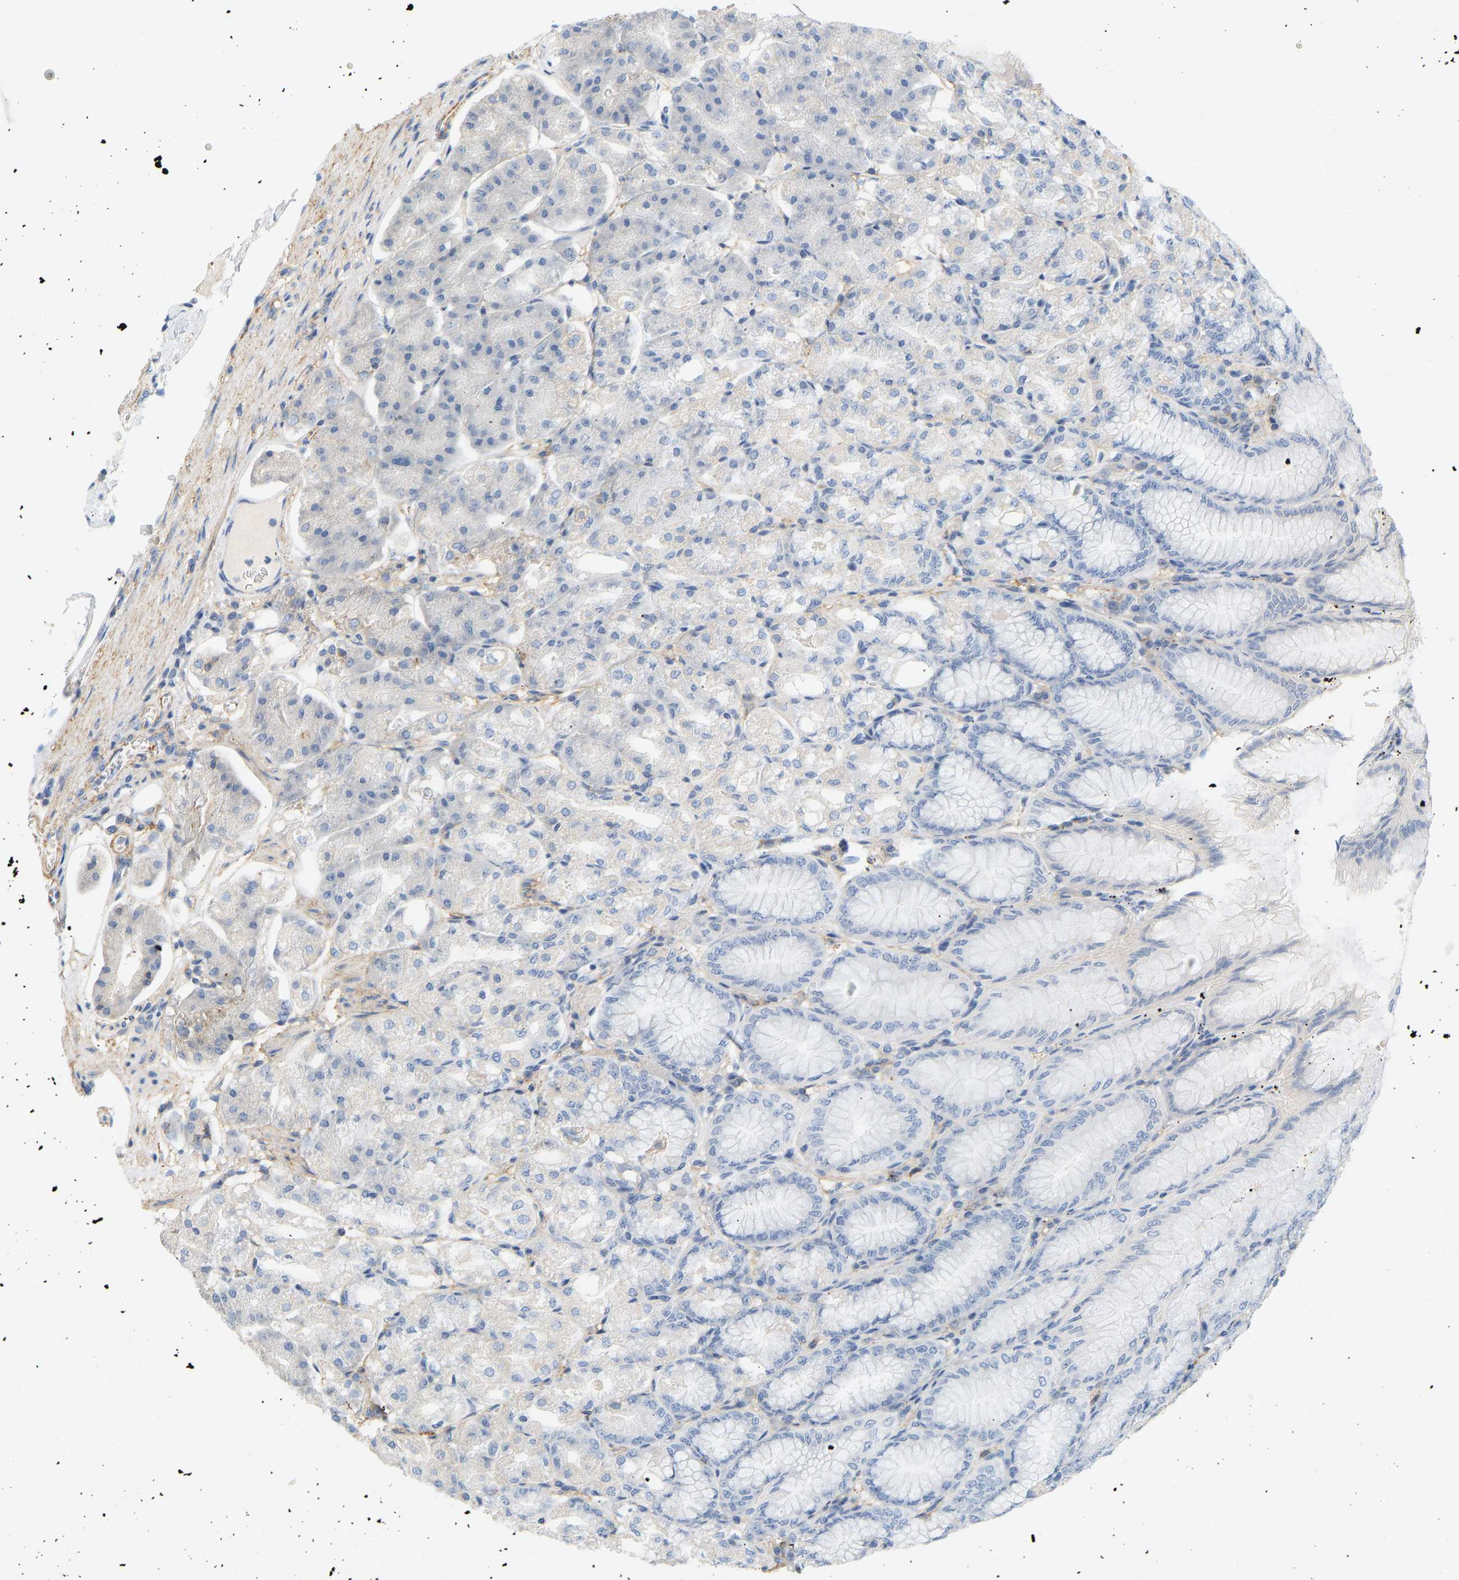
{"staining": {"intensity": "weak", "quantity": "<25%", "location": "cytoplasmic/membranous"}, "tissue": "stomach", "cell_type": "Glandular cells", "image_type": "normal", "snomed": [{"axis": "morphology", "description": "Normal tissue, NOS"}, {"axis": "topography", "description": "Stomach, lower"}], "caption": "Immunohistochemical staining of benign stomach demonstrates no significant positivity in glandular cells.", "gene": "BVES", "patient": {"sex": "male", "age": 71}}